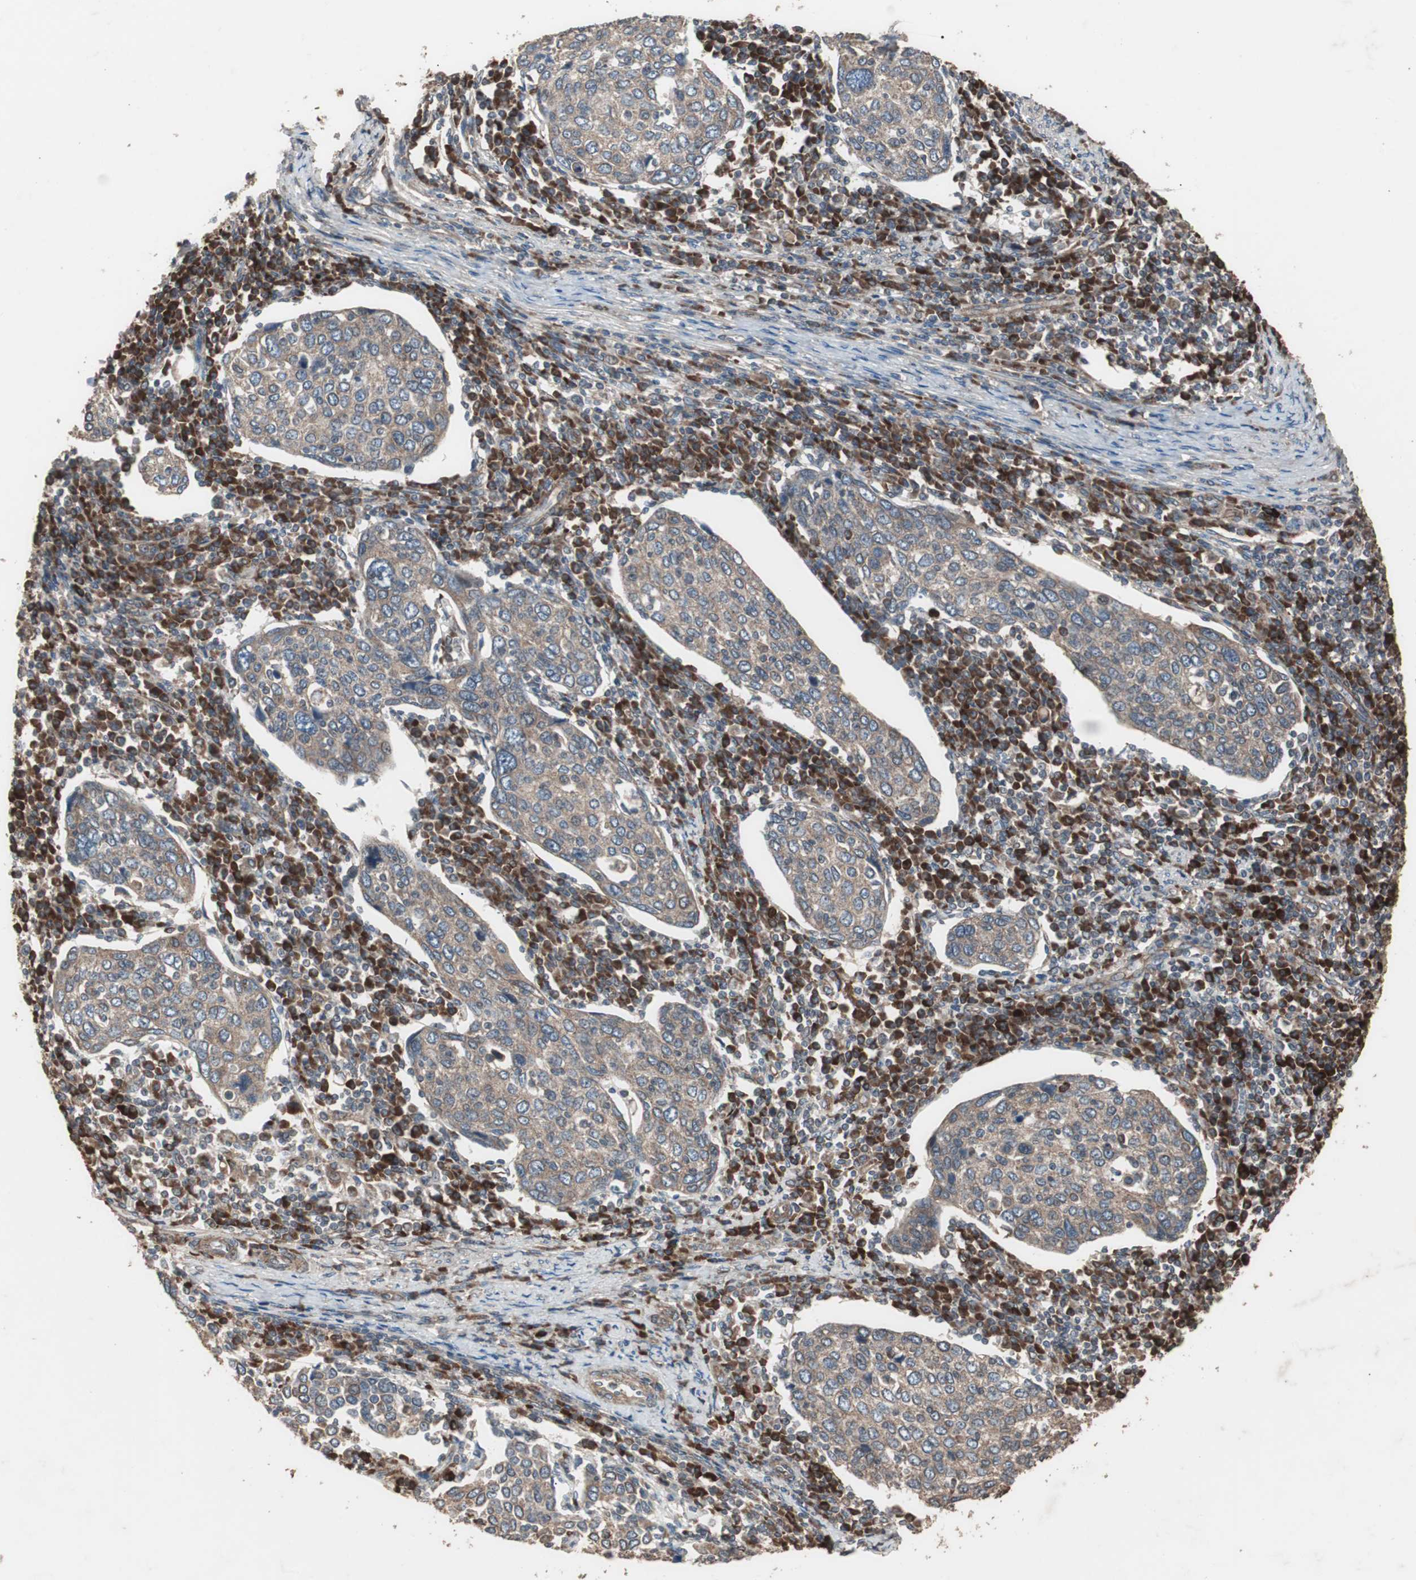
{"staining": {"intensity": "moderate", "quantity": ">75%", "location": "cytoplasmic/membranous"}, "tissue": "cervical cancer", "cell_type": "Tumor cells", "image_type": "cancer", "snomed": [{"axis": "morphology", "description": "Squamous cell carcinoma, NOS"}, {"axis": "topography", "description": "Cervix"}], "caption": "Protein staining reveals moderate cytoplasmic/membranous staining in about >75% of tumor cells in cervical squamous cell carcinoma. The protein is shown in brown color, while the nuclei are stained blue.", "gene": "LZTS1", "patient": {"sex": "female", "age": 40}}